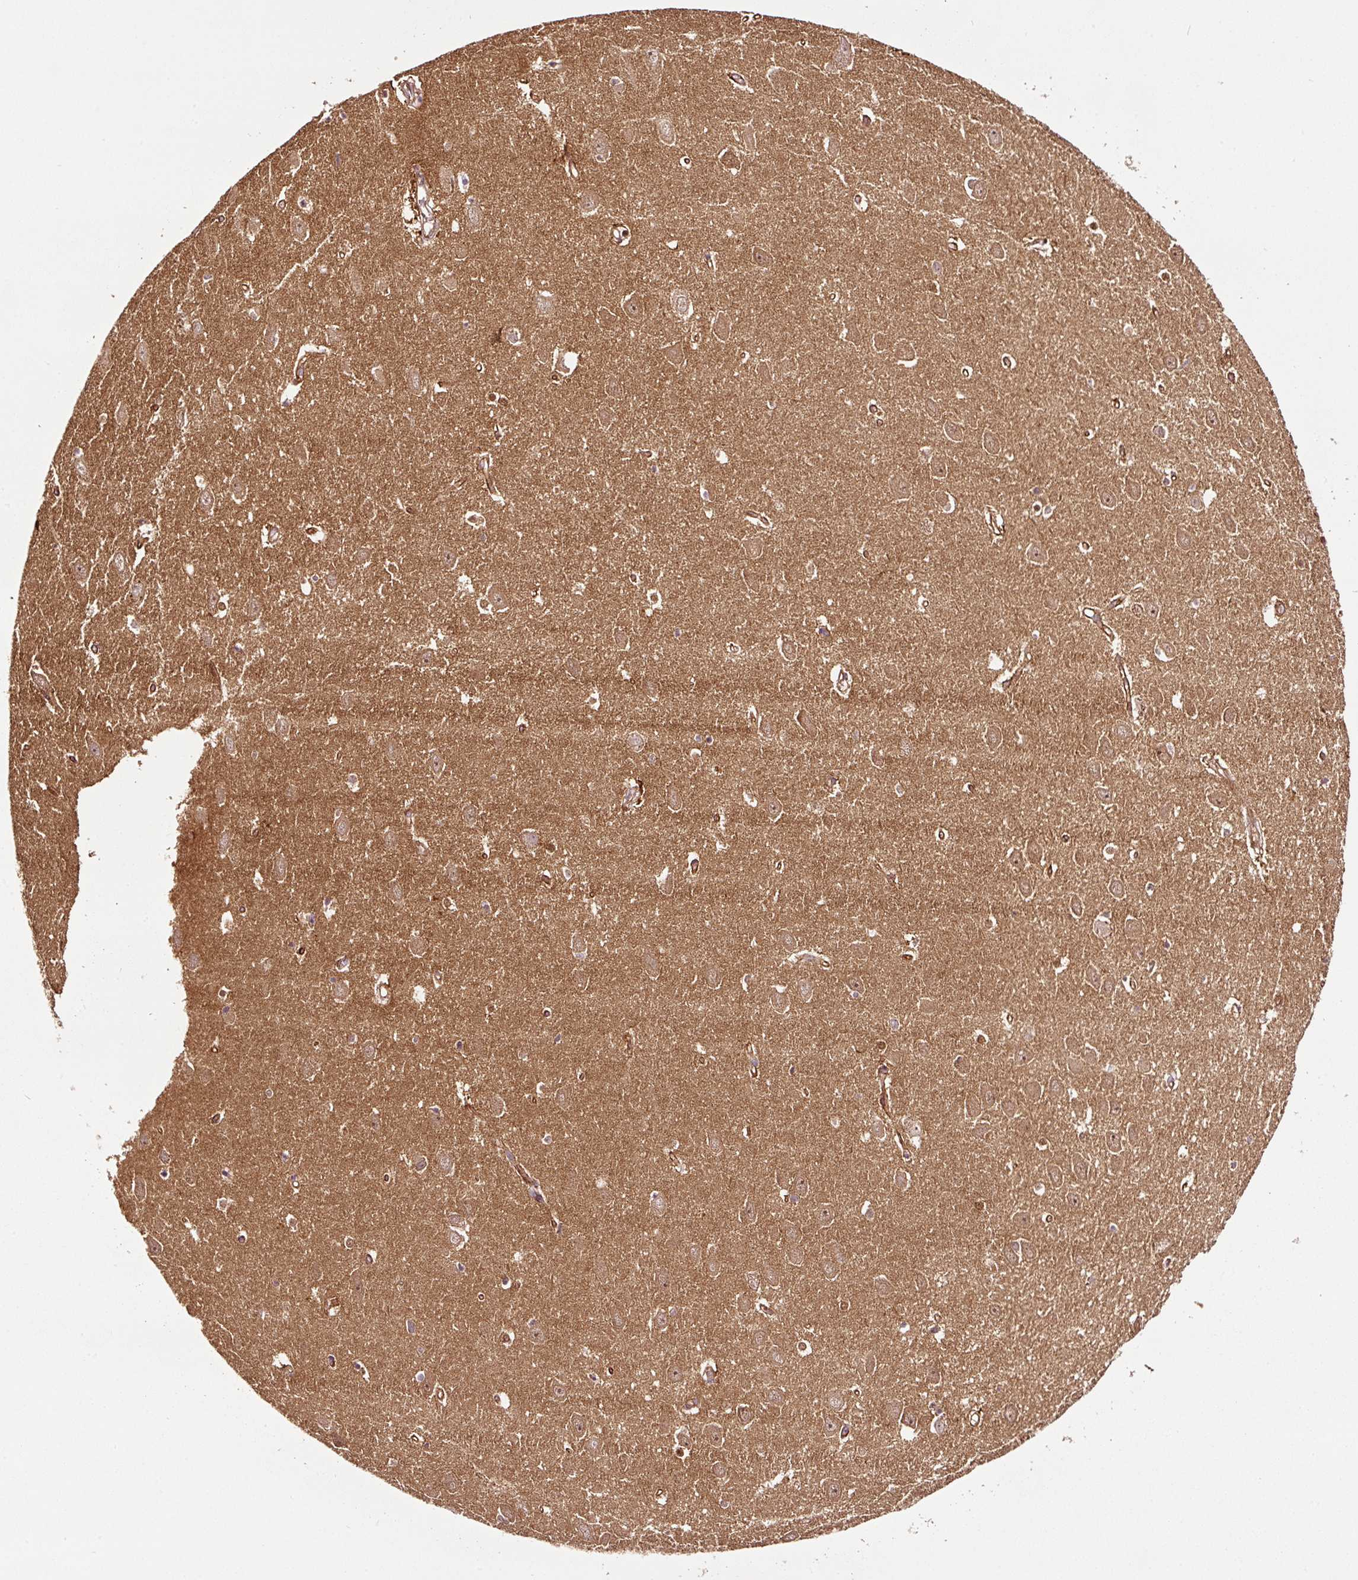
{"staining": {"intensity": "moderate", "quantity": "<25%", "location": "cytoplasmic/membranous"}, "tissue": "hippocampus", "cell_type": "Glial cells", "image_type": "normal", "snomed": [{"axis": "morphology", "description": "Normal tissue, NOS"}, {"axis": "topography", "description": "Hippocampus"}], "caption": "Hippocampus was stained to show a protein in brown. There is low levels of moderate cytoplasmic/membranous expression in approximately <25% of glial cells.", "gene": "METAP1", "patient": {"sex": "female", "age": 64}}